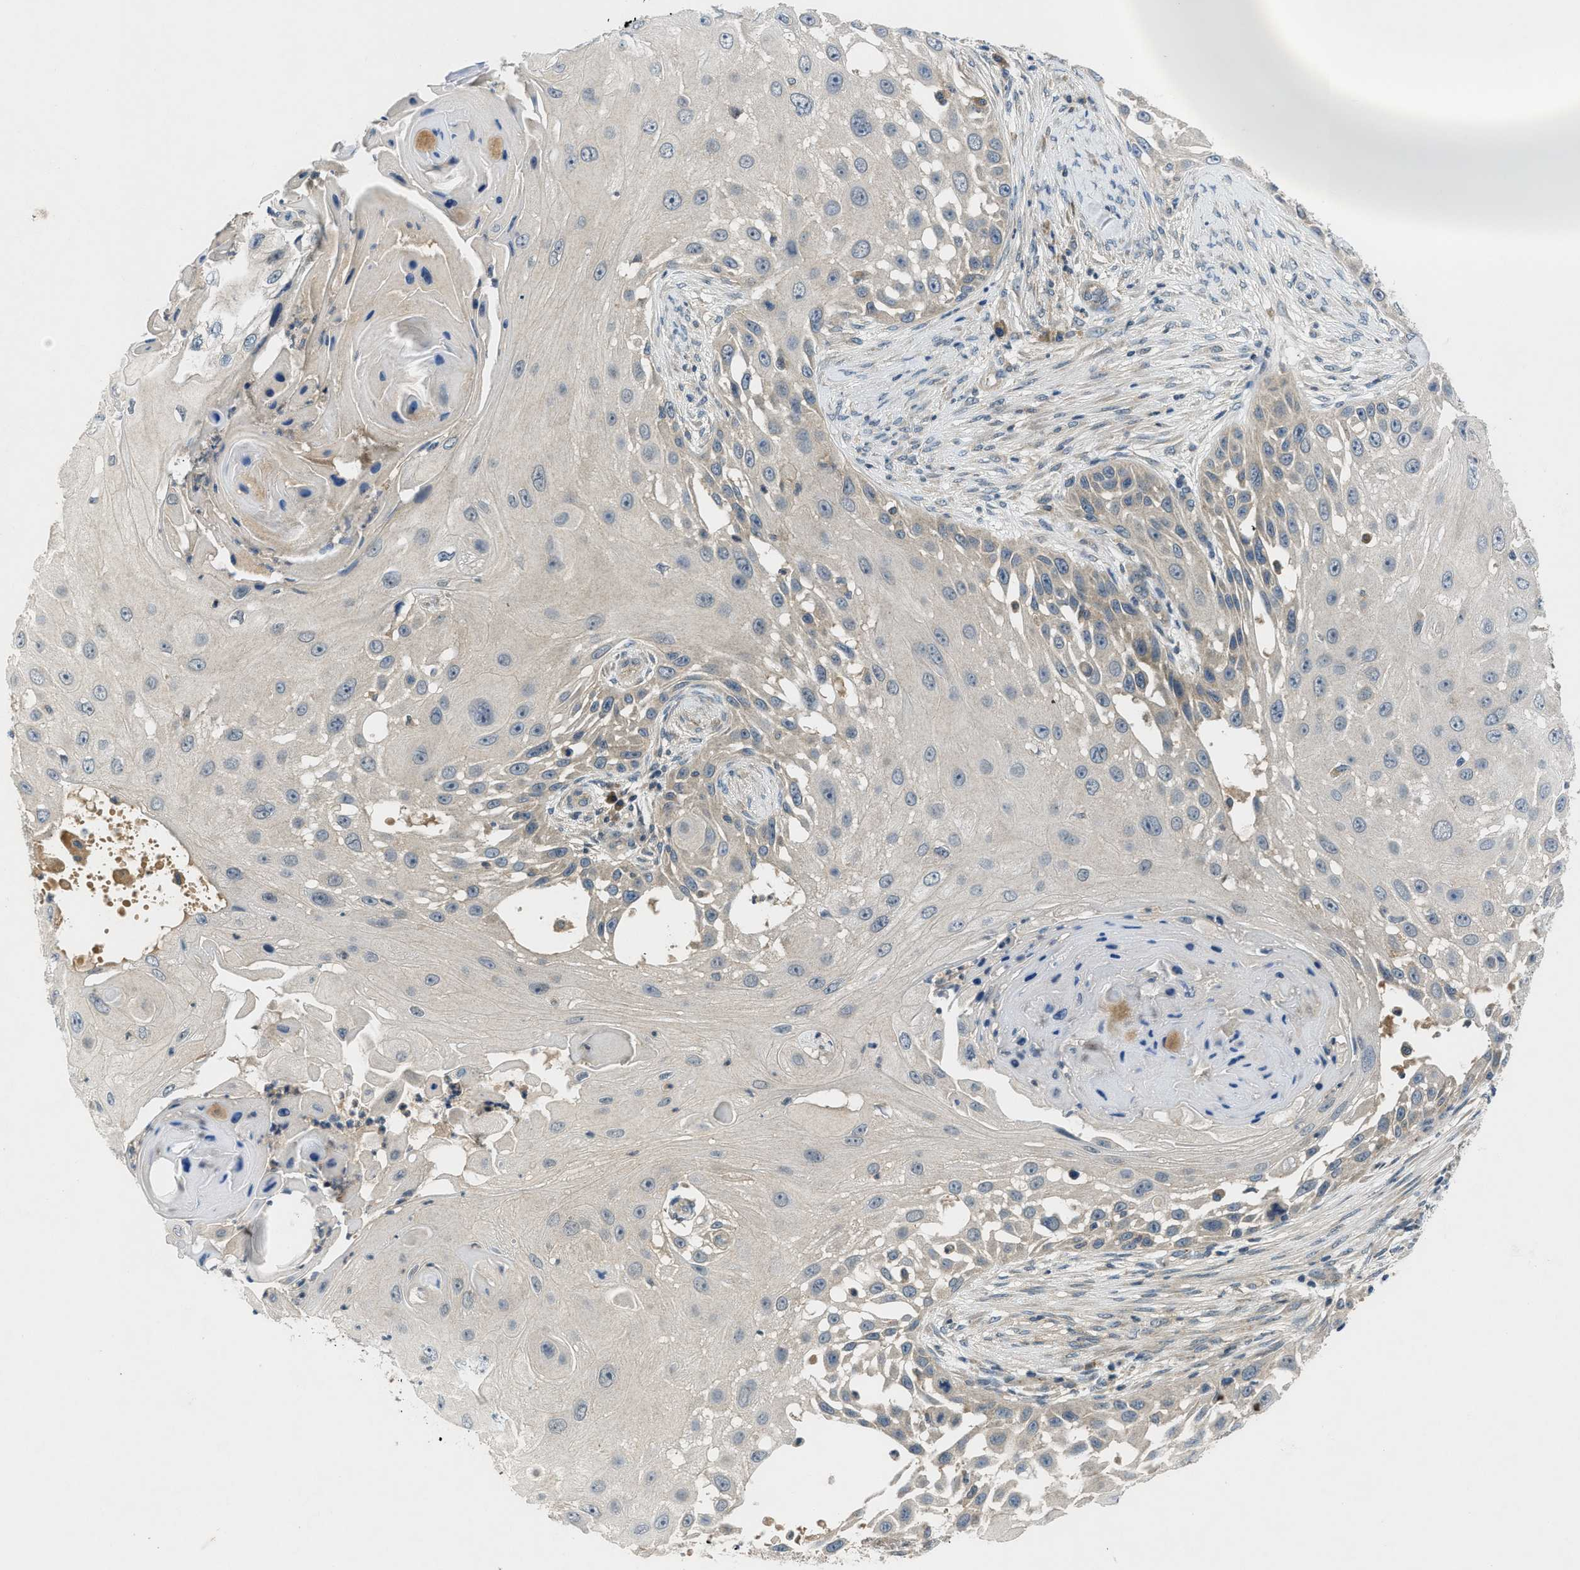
{"staining": {"intensity": "weak", "quantity": "25%-75%", "location": "cytoplasmic/membranous"}, "tissue": "skin cancer", "cell_type": "Tumor cells", "image_type": "cancer", "snomed": [{"axis": "morphology", "description": "Squamous cell carcinoma, NOS"}, {"axis": "topography", "description": "Skin"}], "caption": "Skin cancer tissue shows weak cytoplasmic/membranous positivity in approximately 25%-75% of tumor cells, visualized by immunohistochemistry.", "gene": "PDE7A", "patient": {"sex": "female", "age": 44}}